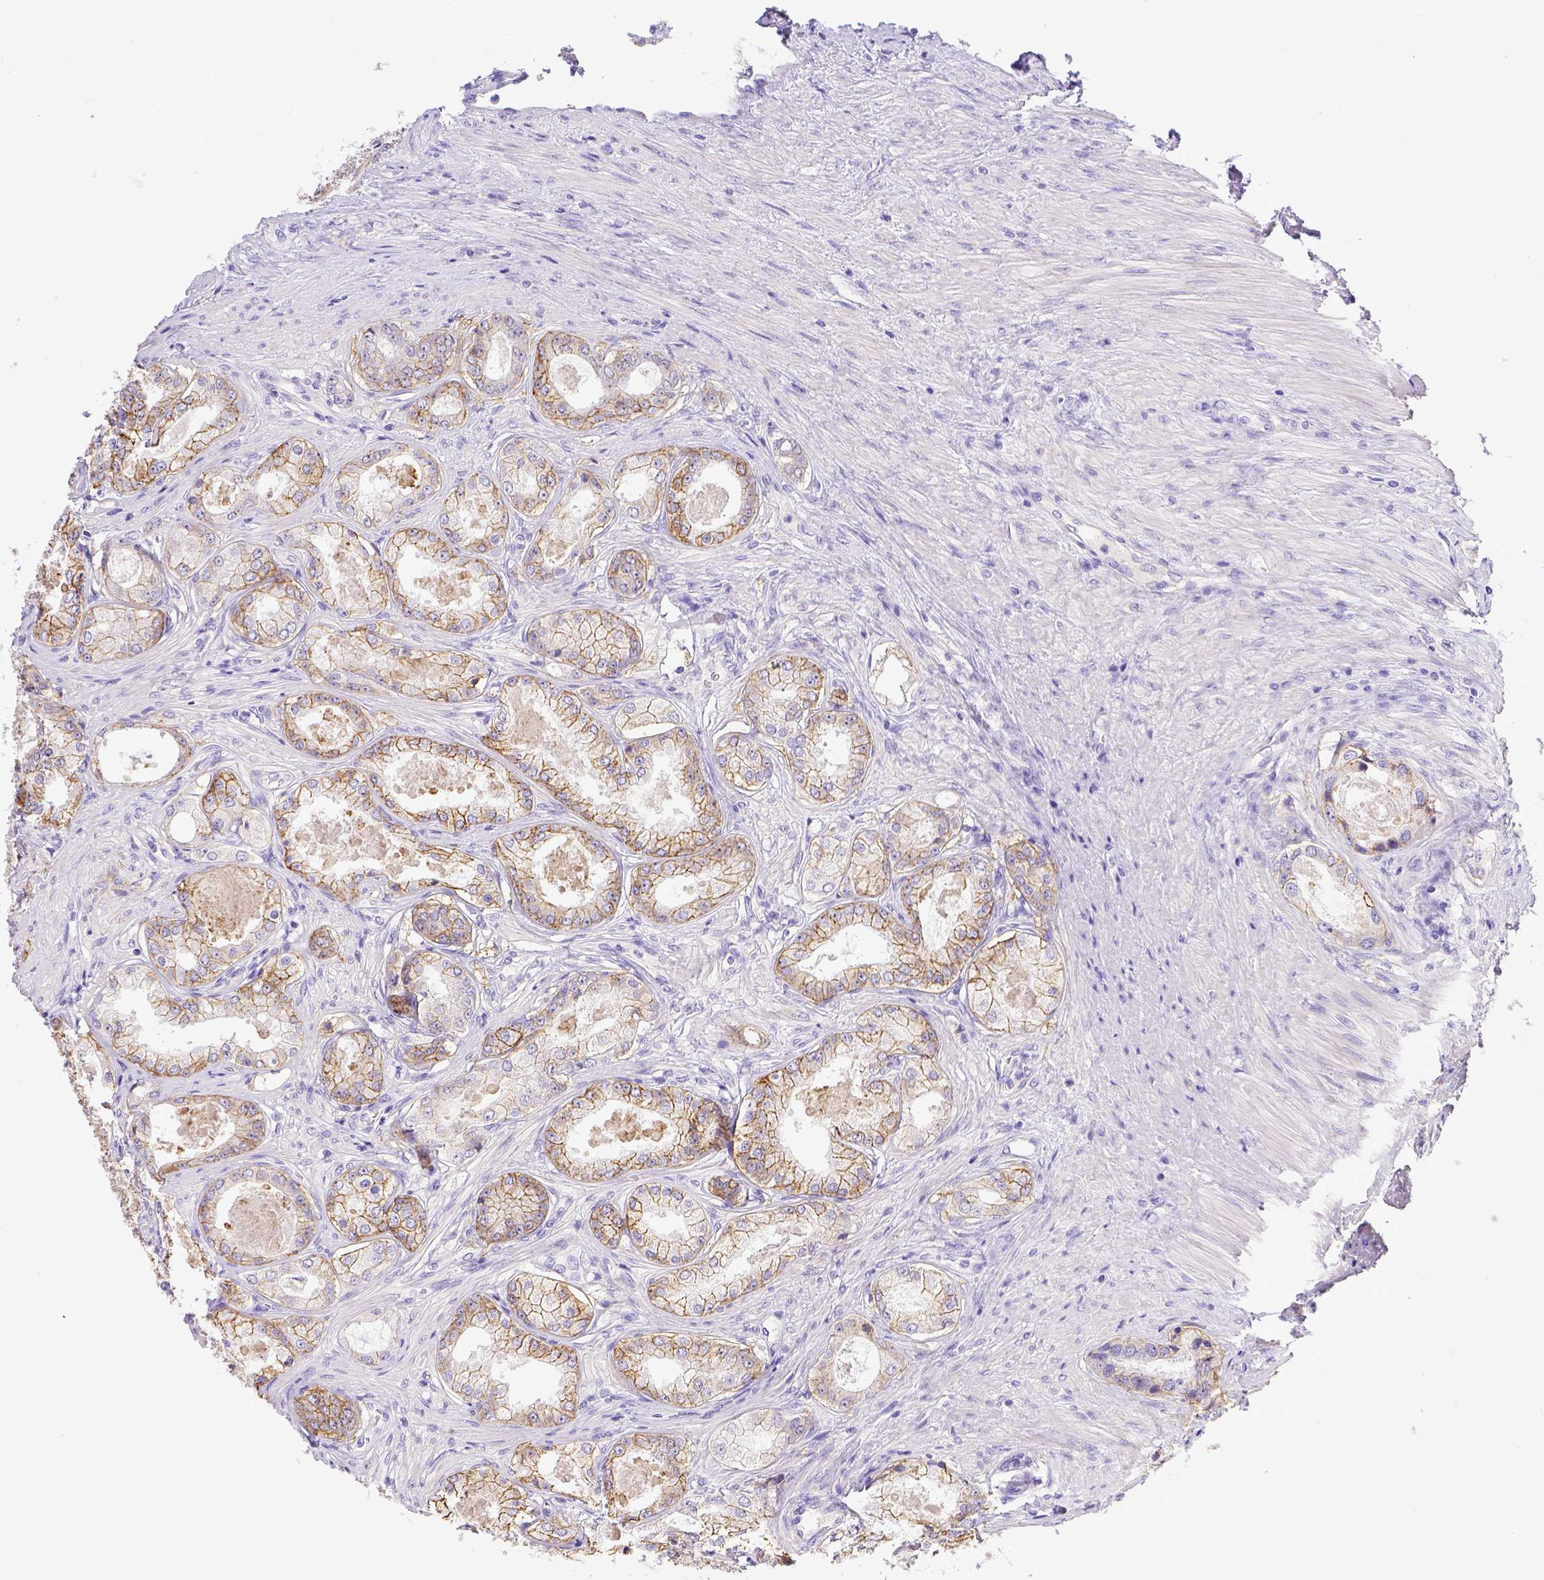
{"staining": {"intensity": "moderate", "quantity": ">75%", "location": "cytoplasmic/membranous"}, "tissue": "prostate cancer", "cell_type": "Tumor cells", "image_type": "cancer", "snomed": [{"axis": "morphology", "description": "Adenocarcinoma, Low grade"}, {"axis": "topography", "description": "Prostate"}], "caption": "Protein staining demonstrates moderate cytoplasmic/membranous positivity in approximately >75% of tumor cells in prostate adenocarcinoma (low-grade). (DAB IHC with brightfield microscopy, high magnification).", "gene": "BTN1A1", "patient": {"sex": "male", "age": 68}}